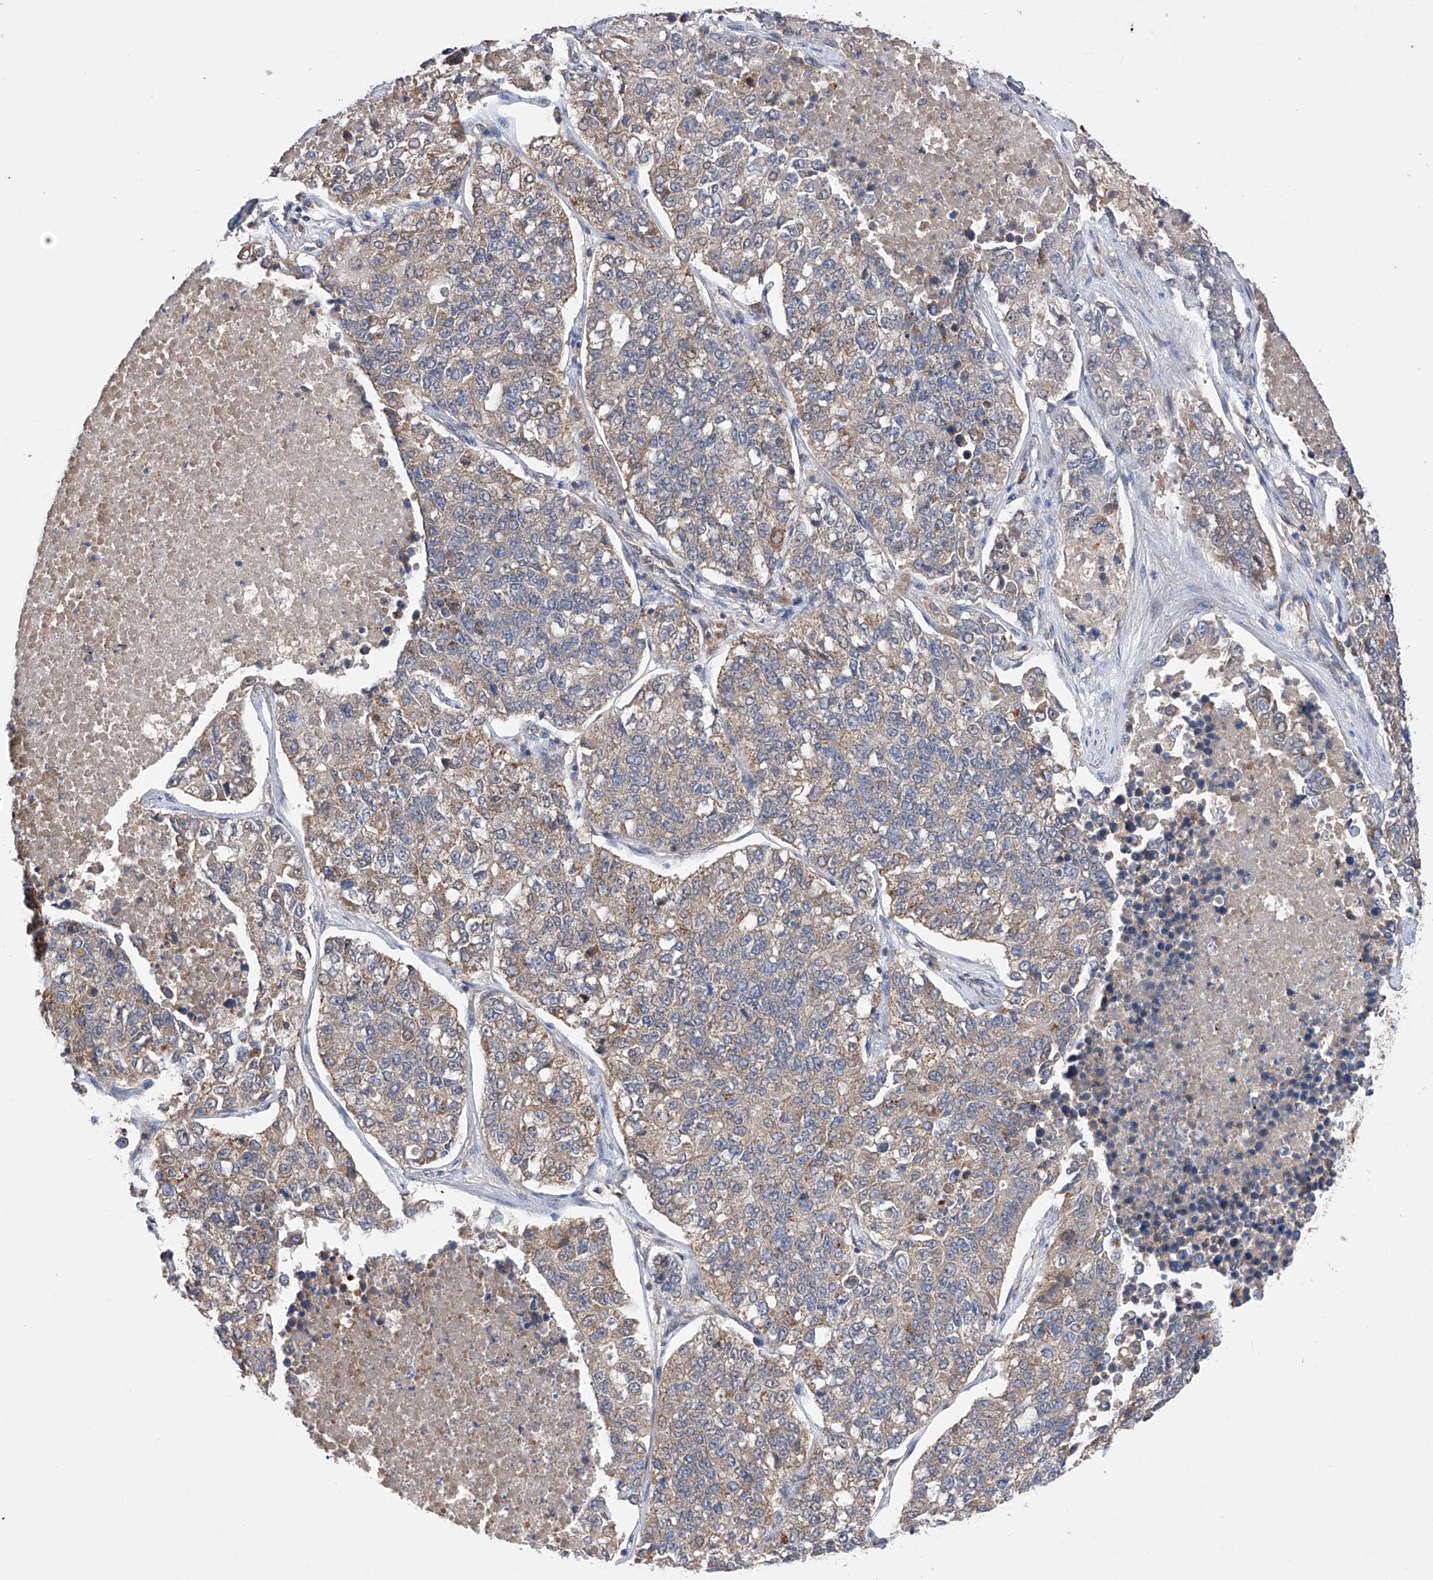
{"staining": {"intensity": "weak", "quantity": "<25%", "location": "cytoplasmic/membranous"}, "tissue": "lung cancer", "cell_type": "Tumor cells", "image_type": "cancer", "snomed": [{"axis": "morphology", "description": "Adenocarcinoma, NOS"}, {"axis": "topography", "description": "Lung"}], "caption": "Micrograph shows no significant protein staining in tumor cells of lung cancer (adenocarcinoma).", "gene": "SDHAF4", "patient": {"sex": "male", "age": 49}}